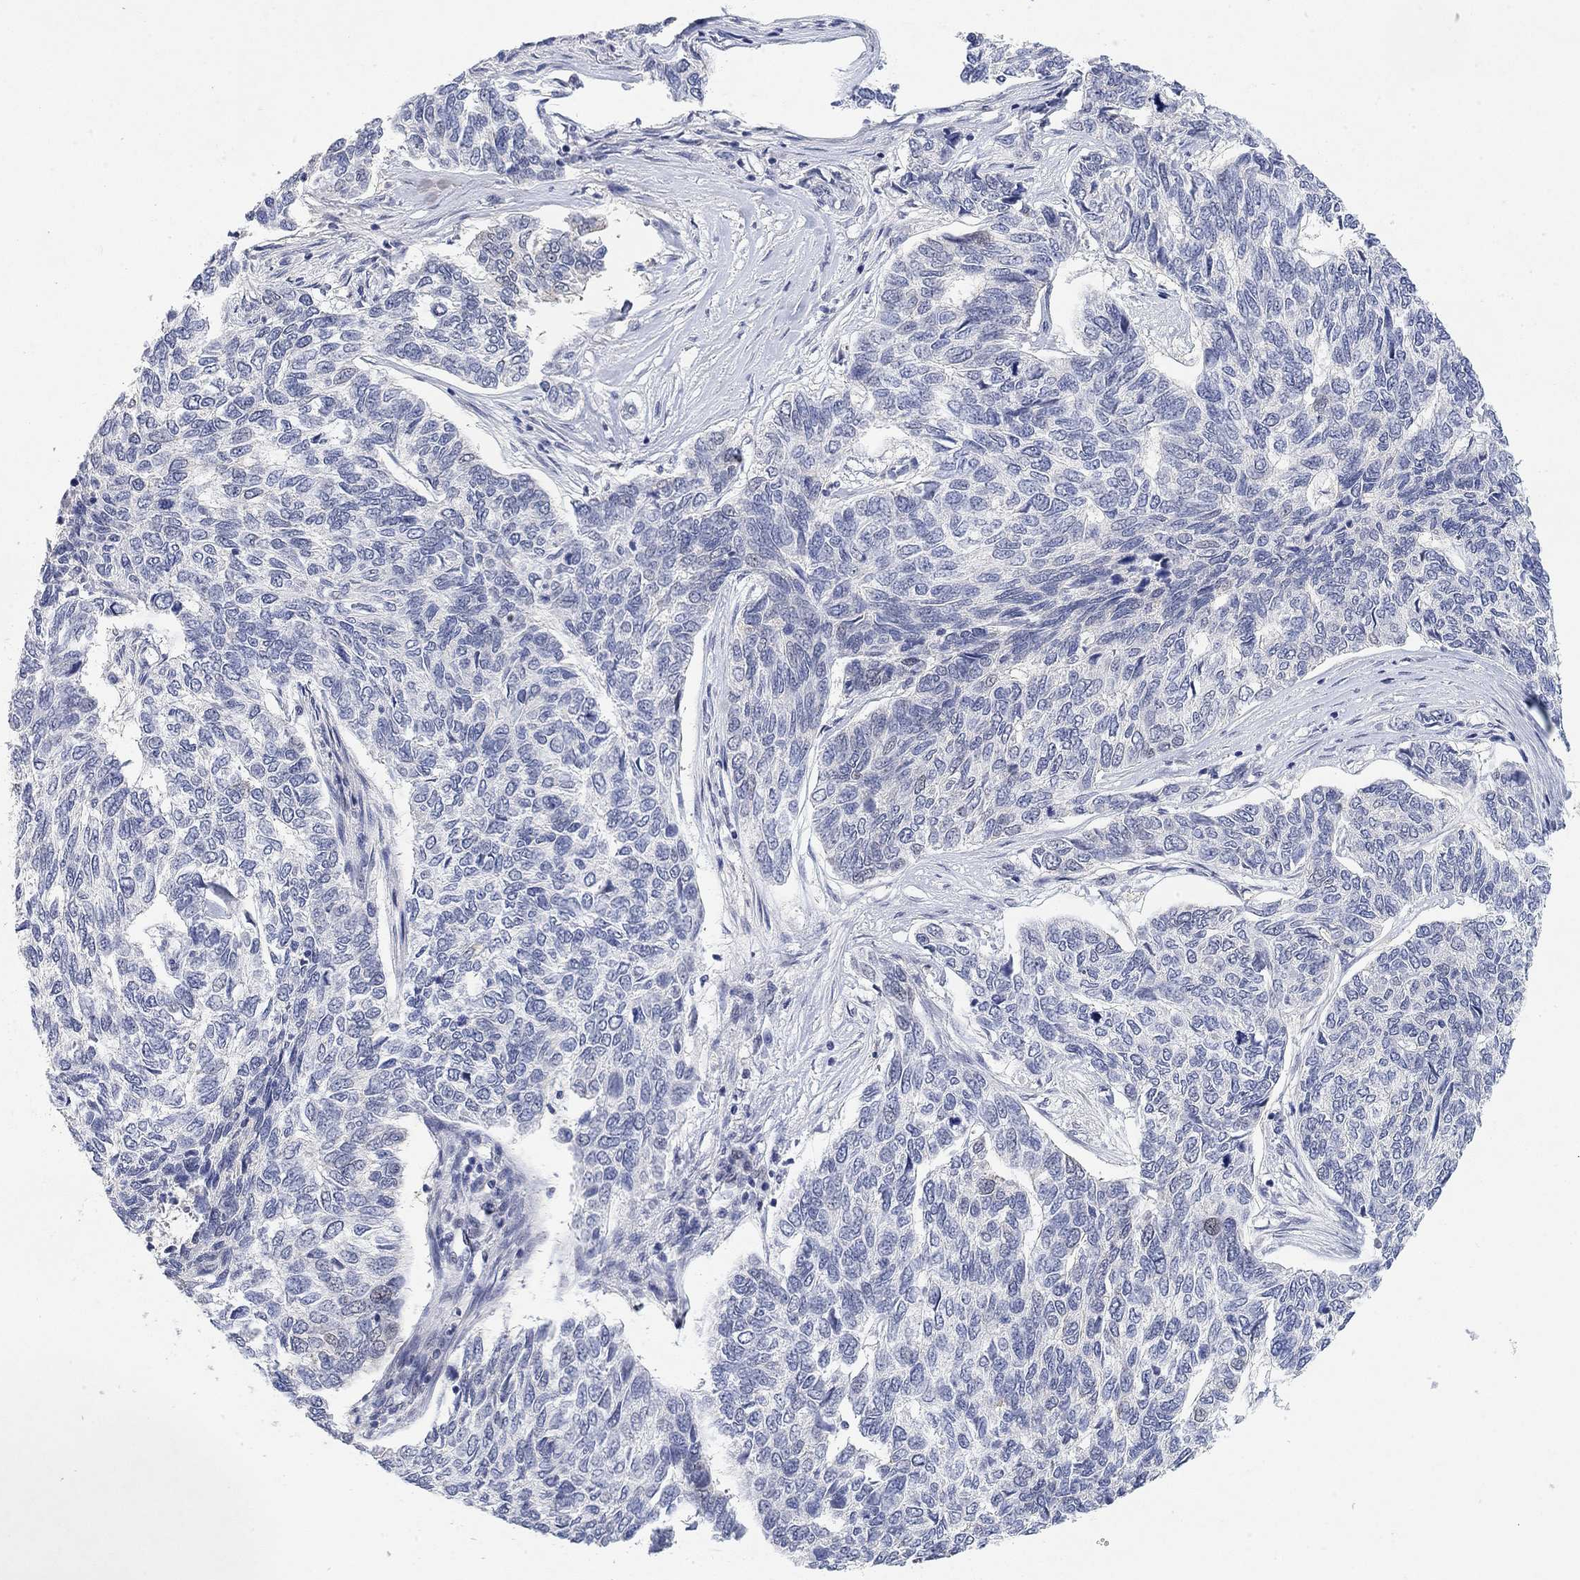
{"staining": {"intensity": "negative", "quantity": "none", "location": "none"}, "tissue": "skin cancer", "cell_type": "Tumor cells", "image_type": "cancer", "snomed": [{"axis": "morphology", "description": "Basal cell carcinoma"}, {"axis": "topography", "description": "Skin"}], "caption": "Human skin basal cell carcinoma stained for a protein using immunohistochemistry (IHC) exhibits no positivity in tumor cells.", "gene": "VAT1L", "patient": {"sex": "female", "age": 65}}